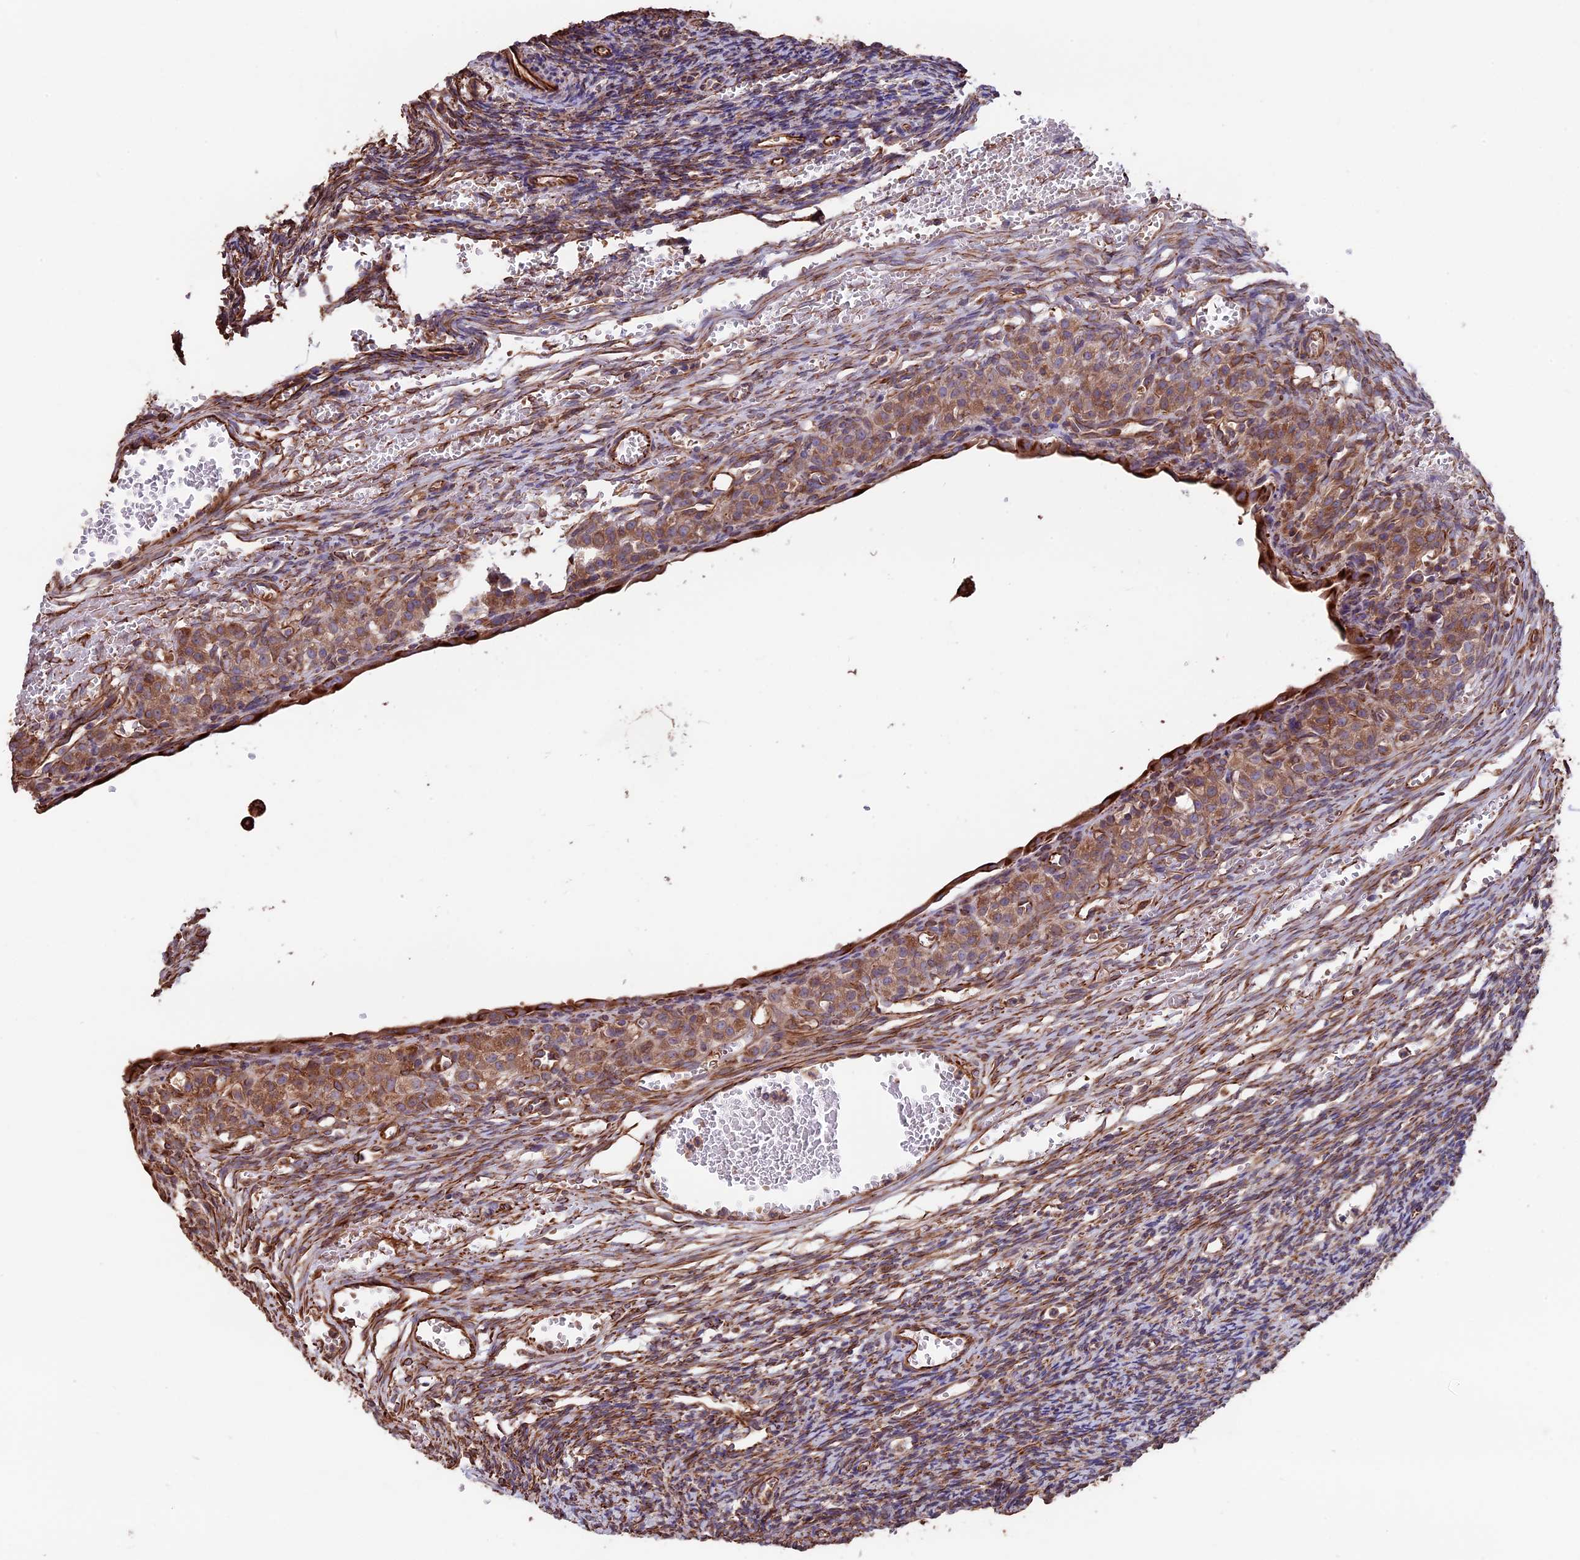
{"staining": {"intensity": "weak", "quantity": "<25%", "location": "cytoplasmic/membranous"}, "tissue": "ovary", "cell_type": "Ovarian stroma cells", "image_type": "normal", "snomed": [{"axis": "morphology", "description": "Normal tissue, NOS"}, {"axis": "topography", "description": "Ovary"}], "caption": "Immunohistochemistry image of normal ovary: ovary stained with DAB (3,3'-diaminobenzidine) shows no significant protein expression in ovarian stroma cells. (Immunohistochemistry (ihc), brightfield microscopy, high magnification).", "gene": "SEH1L", "patient": {"sex": "female", "age": 39}}